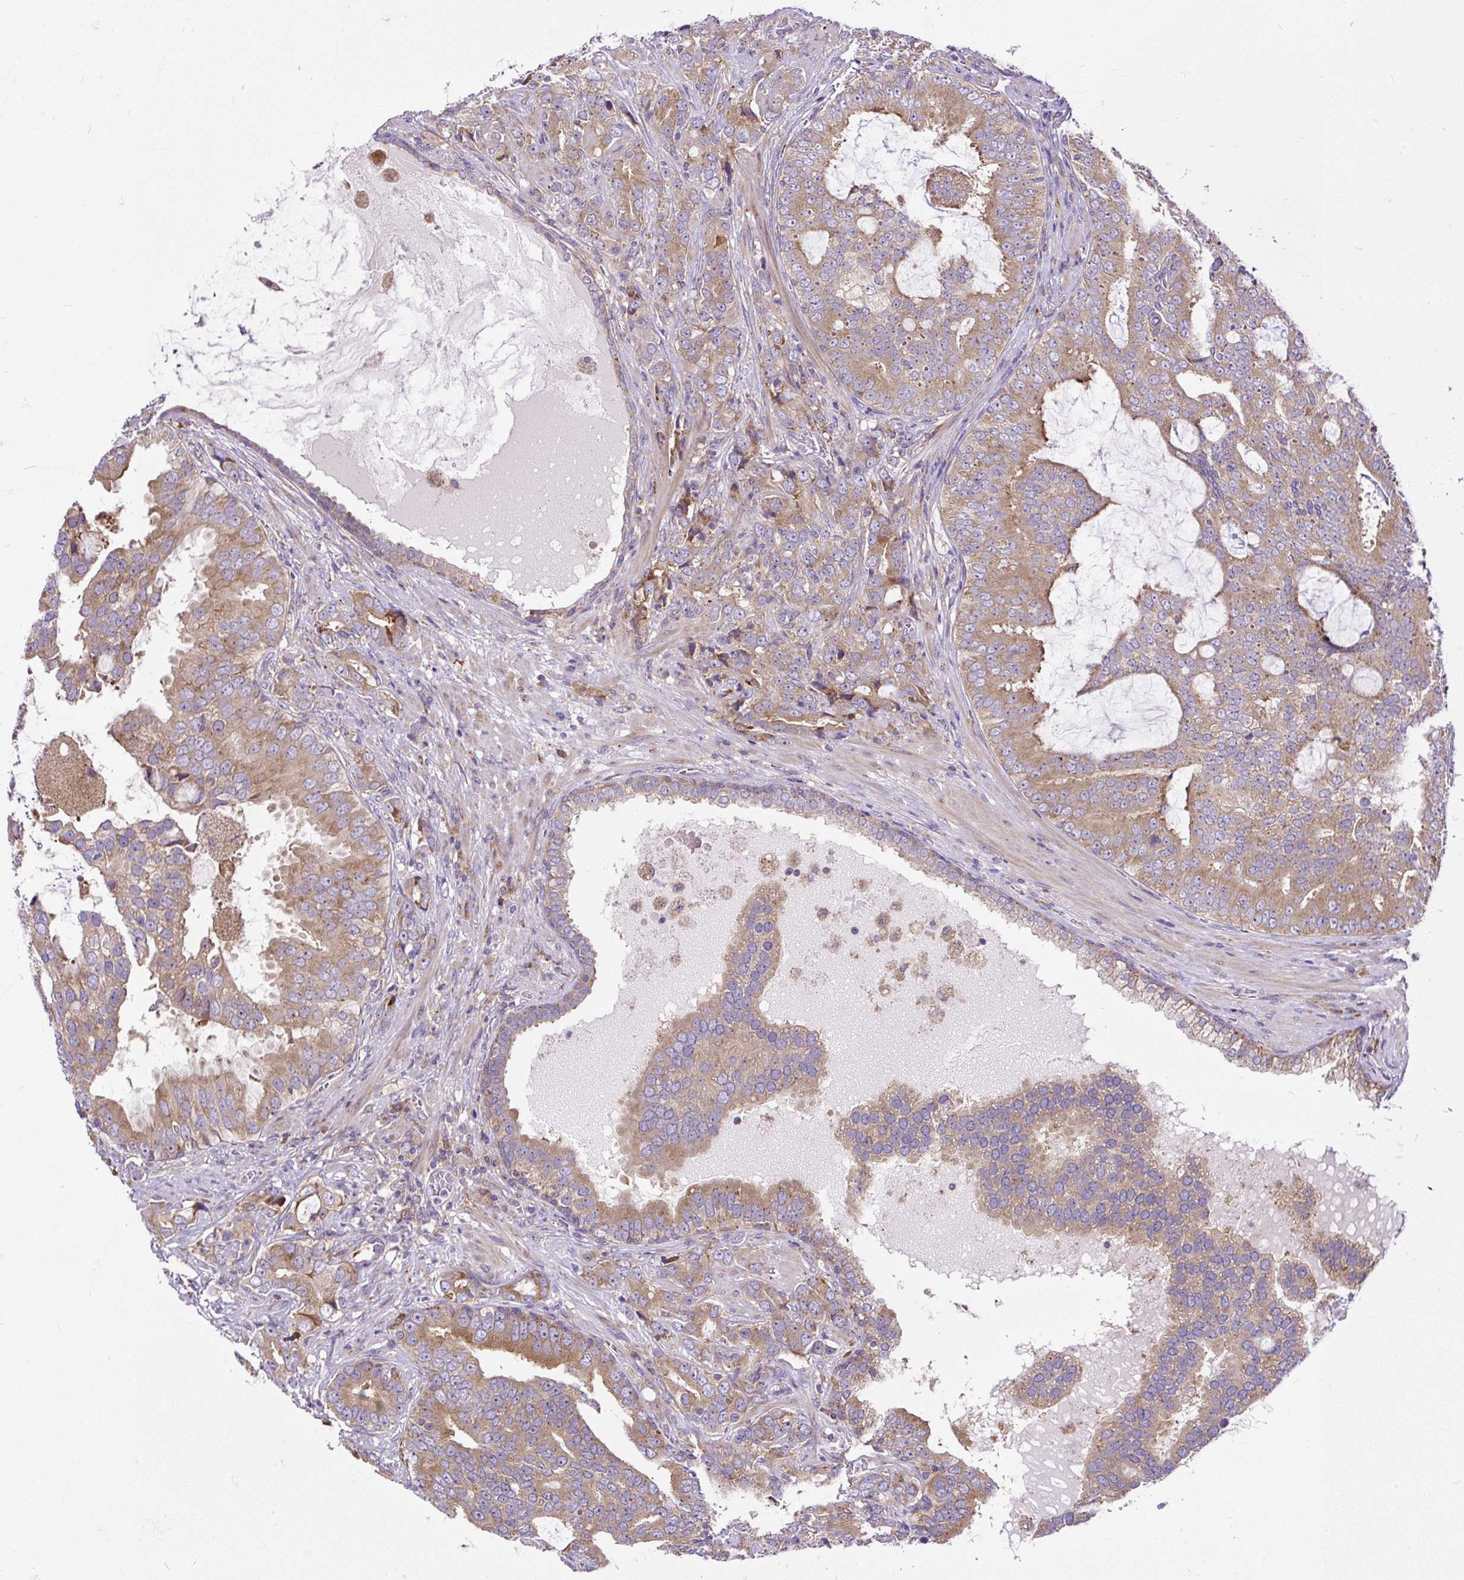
{"staining": {"intensity": "moderate", "quantity": ">75%", "location": "cytoplasmic/membranous"}, "tissue": "prostate cancer", "cell_type": "Tumor cells", "image_type": "cancer", "snomed": [{"axis": "morphology", "description": "Adenocarcinoma, High grade"}, {"axis": "topography", "description": "Prostate"}], "caption": "This histopathology image demonstrates immunohistochemistry (IHC) staining of prostate high-grade adenocarcinoma, with medium moderate cytoplasmic/membranous expression in about >75% of tumor cells.", "gene": "RPS5", "patient": {"sex": "male", "age": 55}}